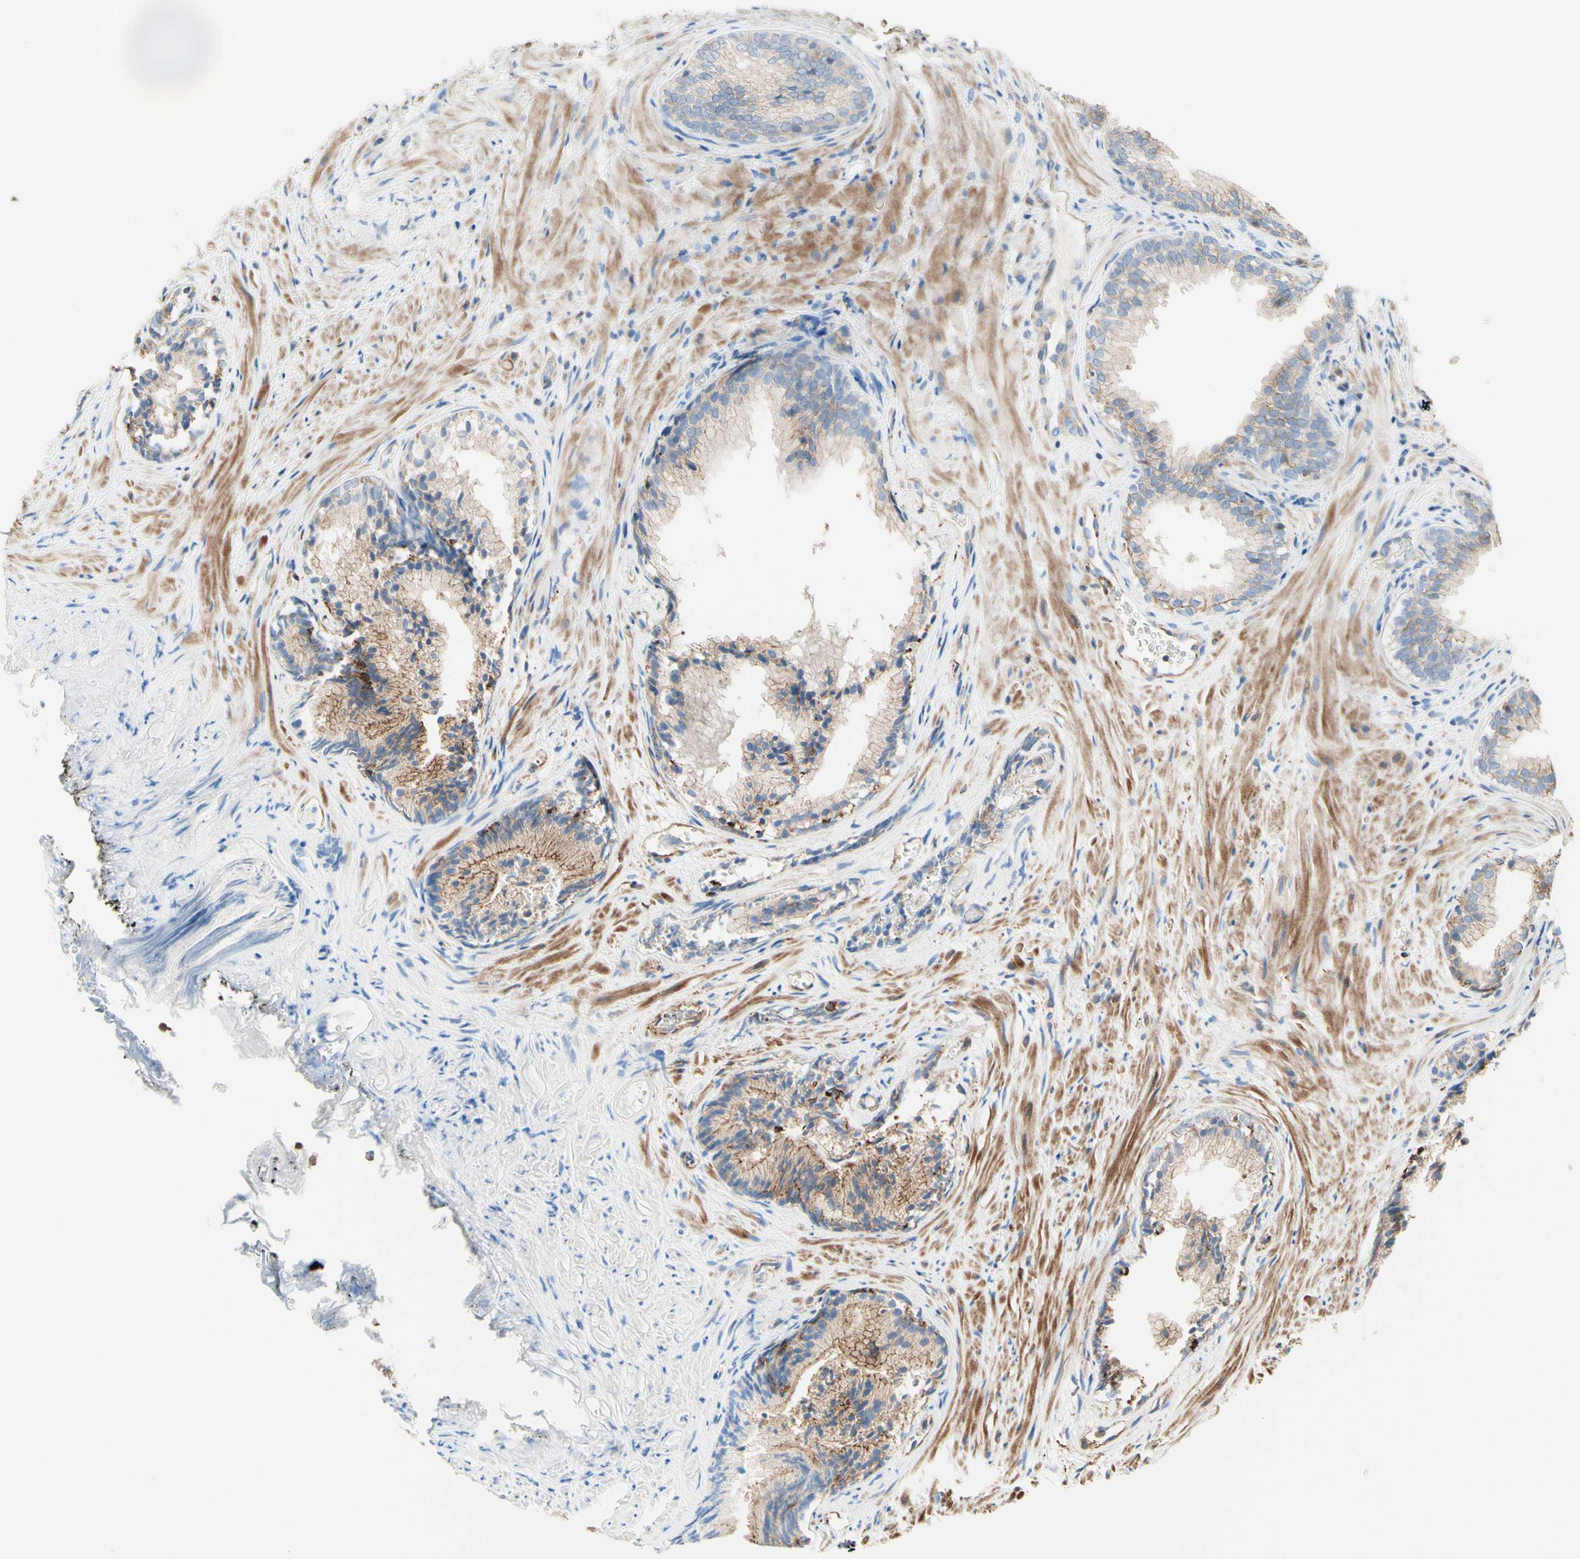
{"staining": {"intensity": "moderate", "quantity": "25%-75%", "location": "cytoplasmic/membranous"}, "tissue": "prostate", "cell_type": "Glandular cells", "image_type": "normal", "snomed": [{"axis": "morphology", "description": "Normal tissue, NOS"}, {"axis": "topography", "description": "Prostate"}], "caption": "Immunohistochemical staining of normal human prostate demonstrates medium levels of moderate cytoplasmic/membranous positivity in approximately 25%-75% of glandular cells.", "gene": "SEMA4C", "patient": {"sex": "male", "age": 76}}